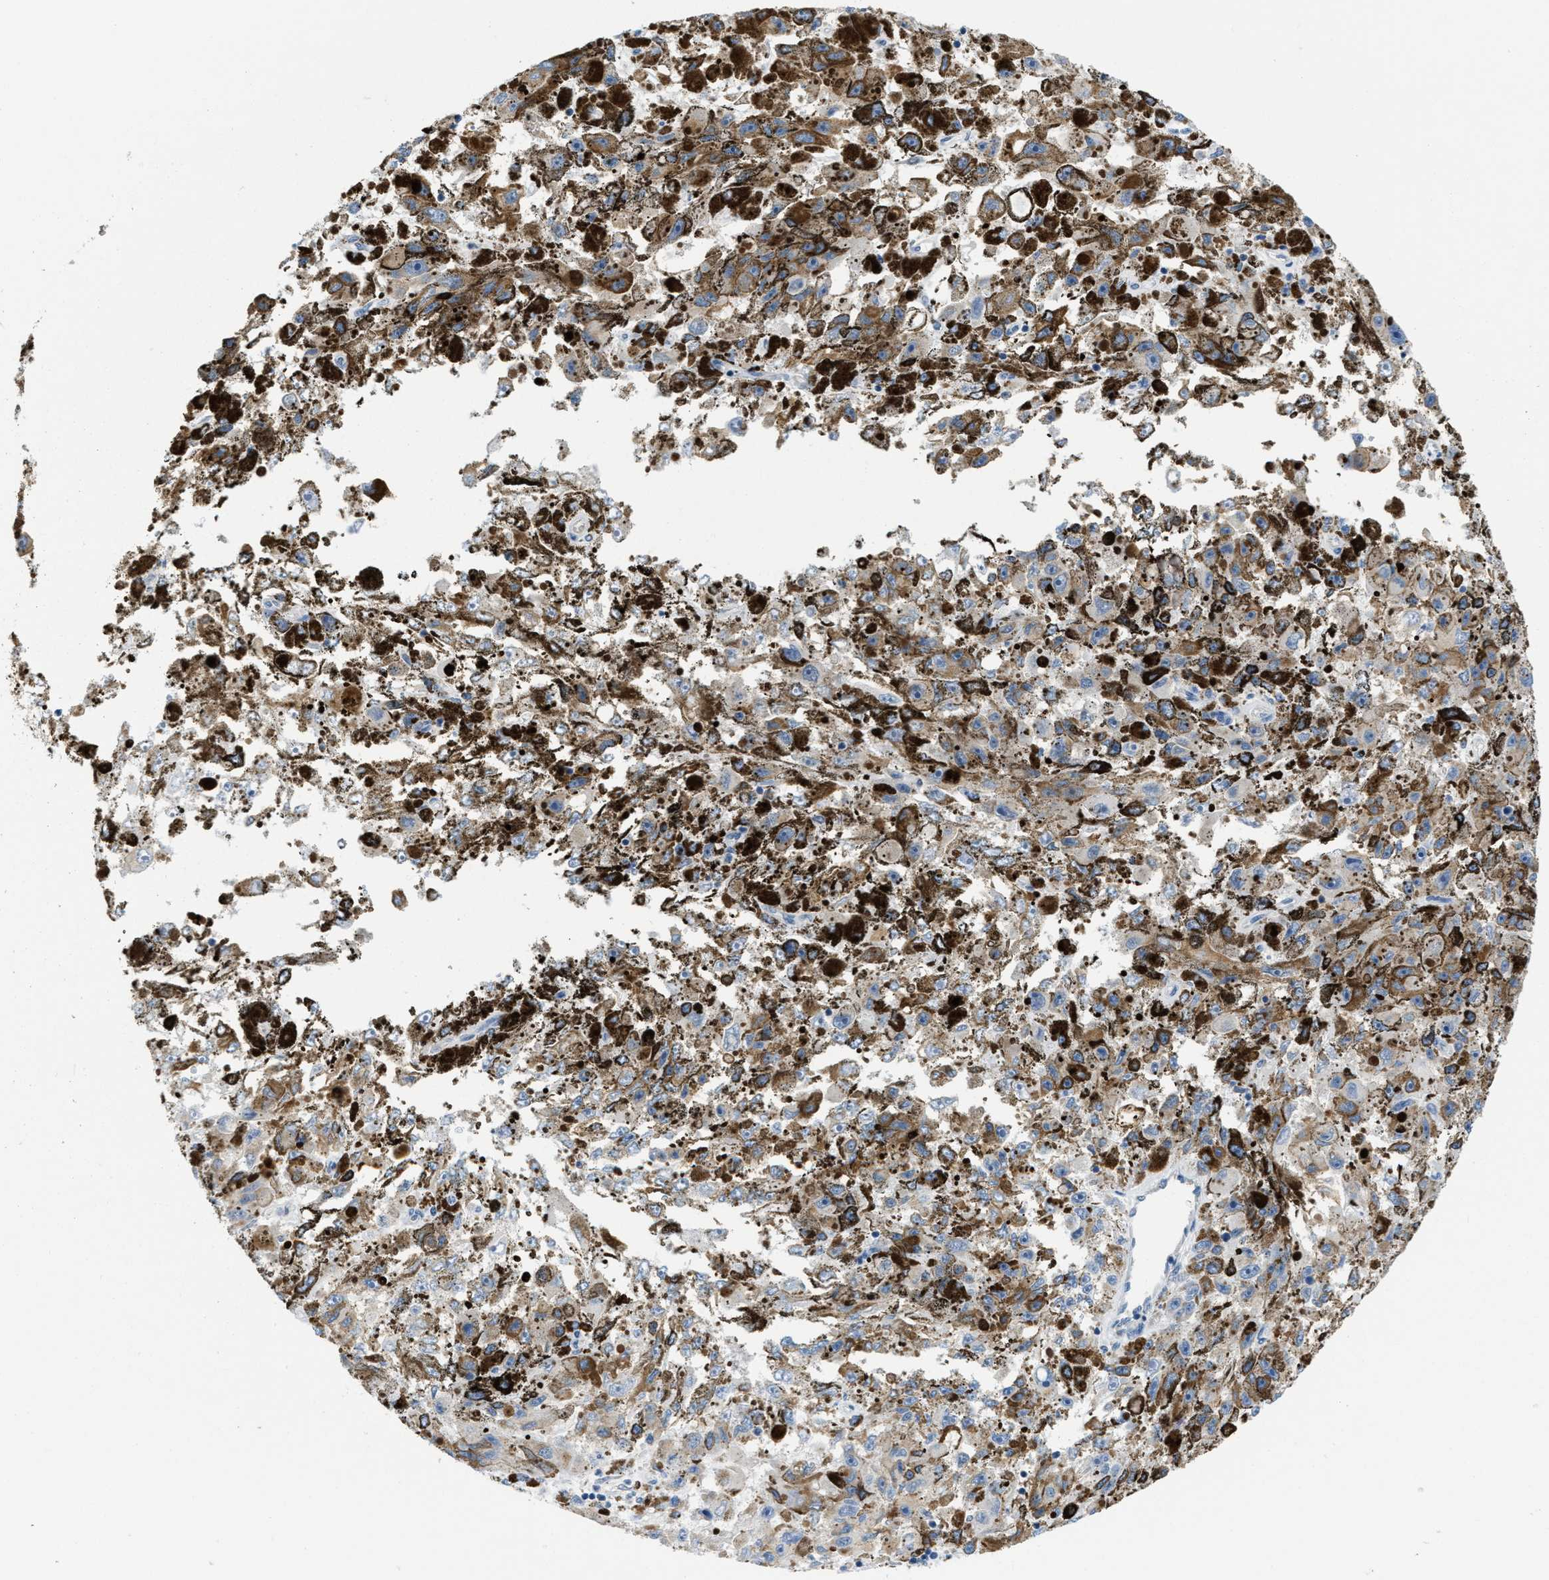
{"staining": {"intensity": "weak", "quantity": "<25%", "location": "cytoplasmic/membranous"}, "tissue": "melanoma", "cell_type": "Tumor cells", "image_type": "cancer", "snomed": [{"axis": "morphology", "description": "Malignant melanoma, NOS"}, {"axis": "topography", "description": "Skin"}], "caption": "Tumor cells are negative for brown protein staining in melanoma. (Brightfield microscopy of DAB immunohistochemistry at high magnification).", "gene": "PTDSS1", "patient": {"sex": "female", "age": 104}}